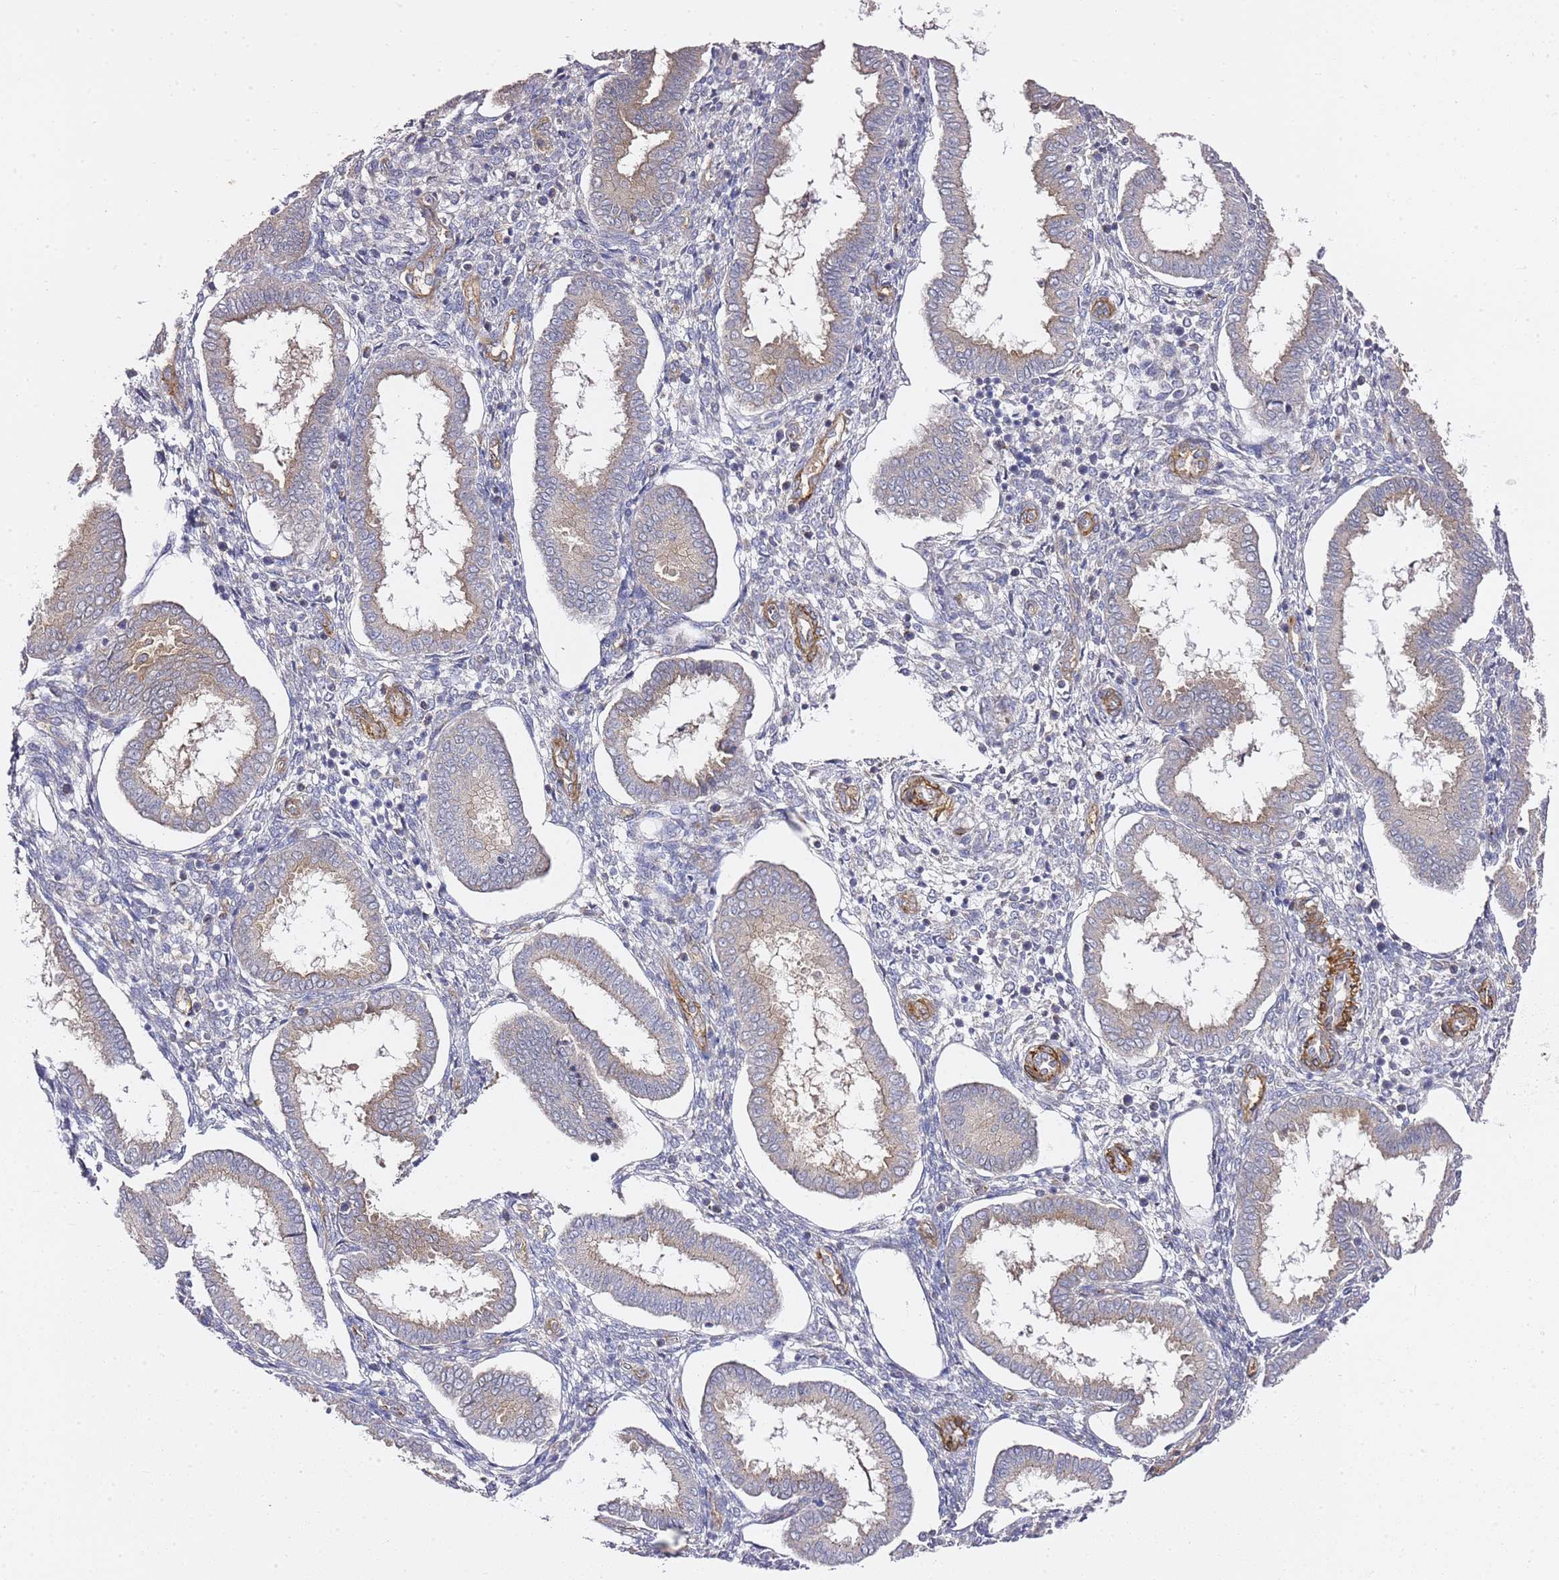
{"staining": {"intensity": "negative", "quantity": "none", "location": "none"}, "tissue": "endometrium", "cell_type": "Cells in endometrial stroma", "image_type": "normal", "snomed": [{"axis": "morphology", "description": "Normal tissue, NOS"}, {"axis": "topography", "description": "Endometrium"}], "caption": "Photomicrograph shows no protein positivity in cells in endometrial stroma of benign endometrium.", "gene": "EPS8L1", "patient": {"sex": "female", "age": 24}}